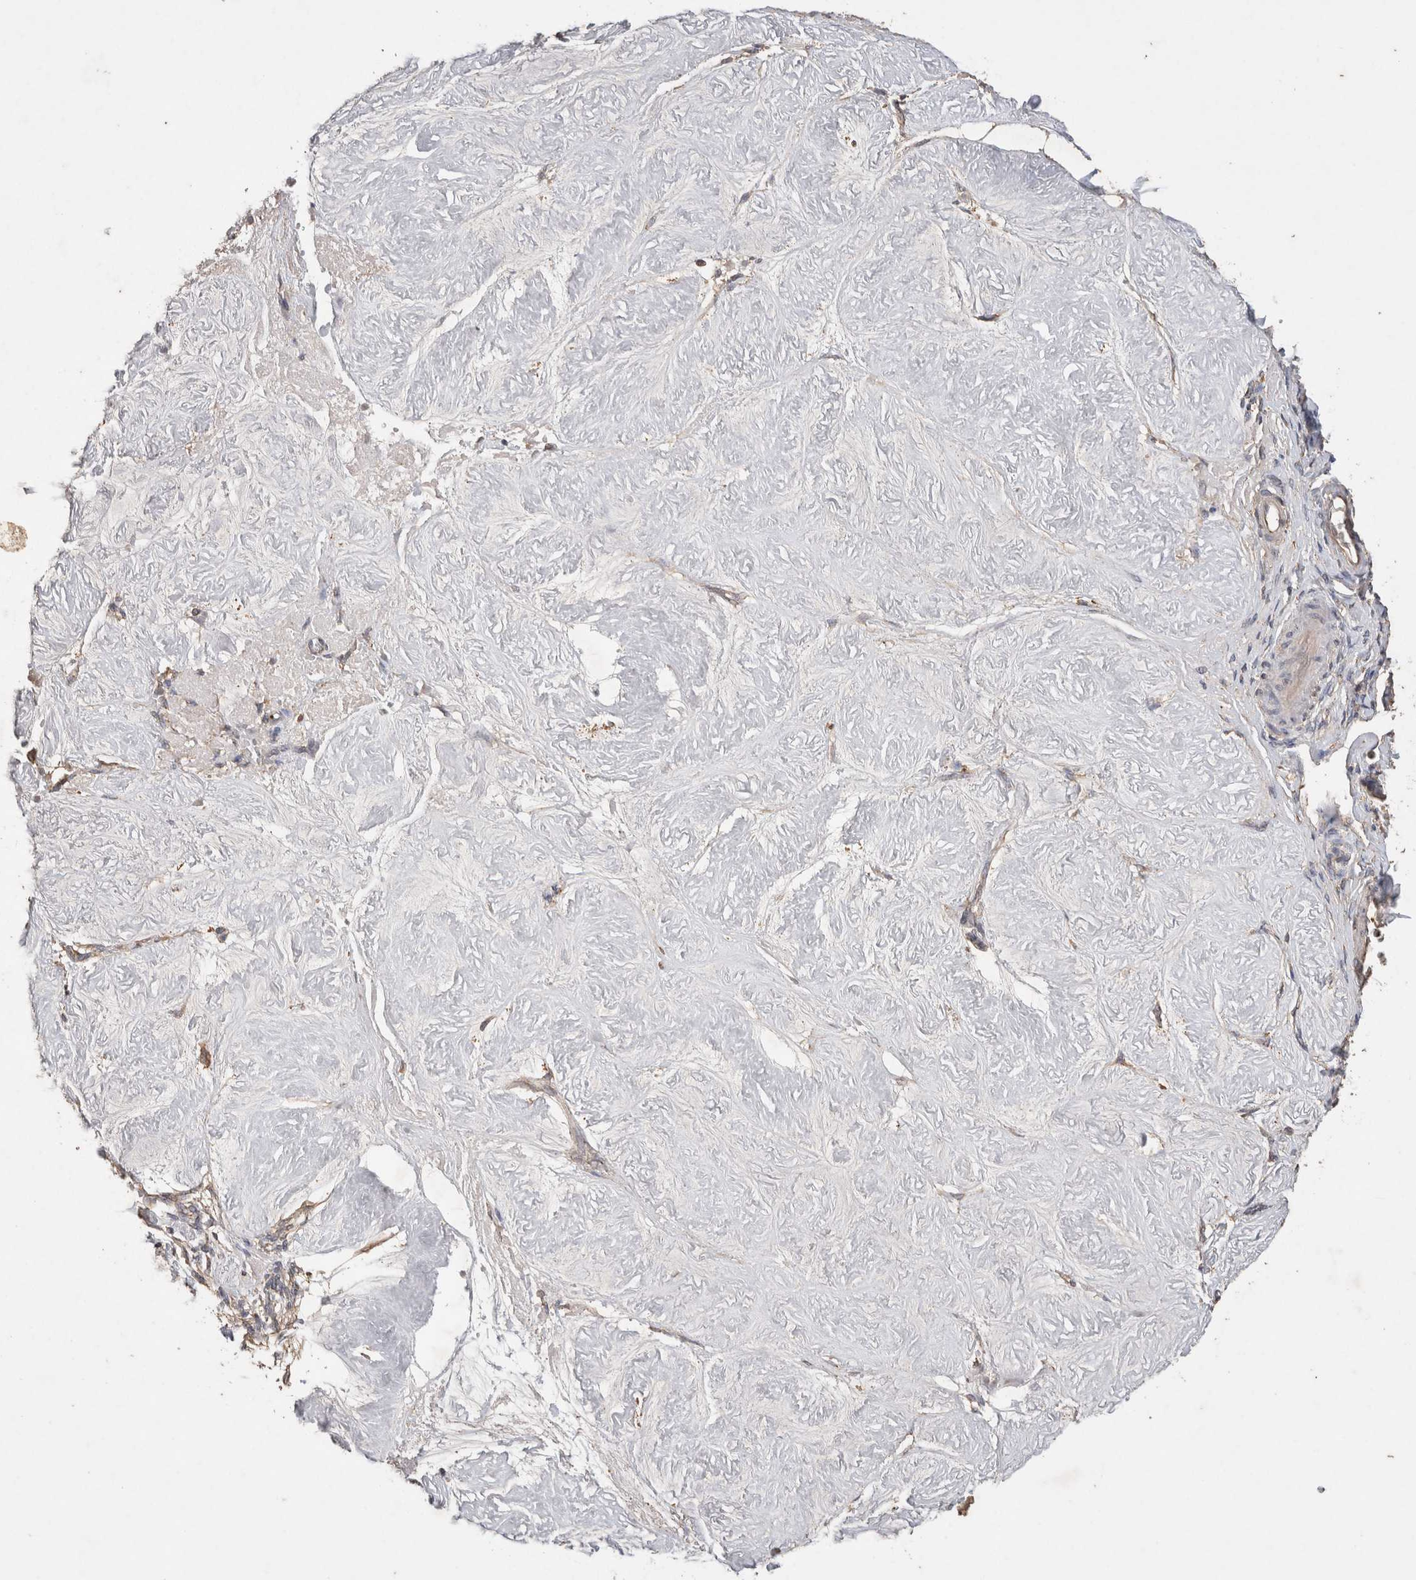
{"staining": {"intensity": "moderate", "quantity": "25%-75%", "location": "cytoplasmic/membranous"}, "tissue": "adipose tissue", "cell_type": "Adipocytes", "image_type": "normal", "snomed": [{"axis": "morphology", "description": "Normal tissue, NOS"}, {"axis": "topography", "description": "Vascular tissue"}, {"axis": "topography", "description": "Fallopian tube"}, {"axis": "topography", "description": "Ovary"}], "caption": "Adipose tissue stained with IHC demonstrates moderate cytoplasmic/membranous expression in about 25%-75% of adipocytes.", "gene": "SNX31", "patient": {"sex": "female", "age": 67}}